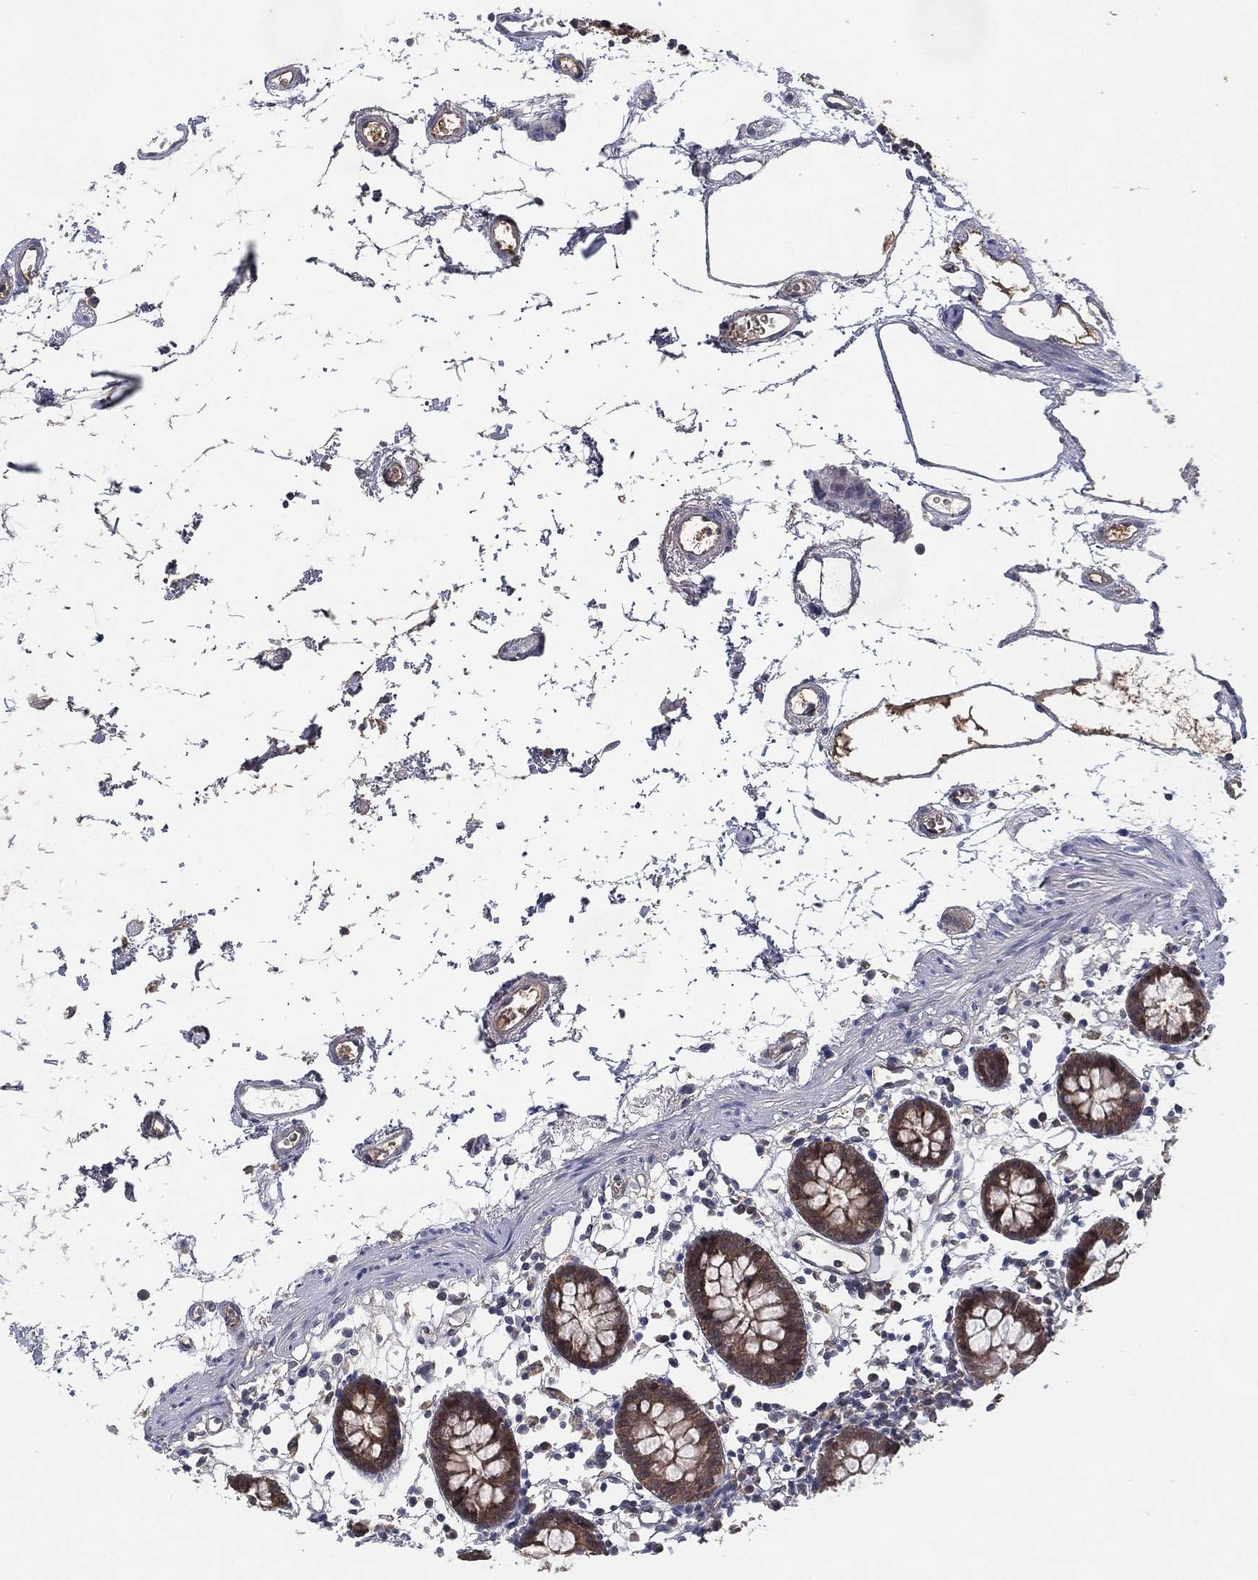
{"staining": {"intensity": "weak", "quantity": "25%-75%", "location": "cytoplasmic/membranous"}, "tissue": "colon", "cell_type": "Endothelial cells", "image_type": "normal", "snomed": [{"axis": "morphology", "description": "Normal tissue, NOS"}, {"axis": "topography", "description": "Colon"}], "caption": "Endothelial cells exhibit low levels of weak cytoplasmic/membranous expression in approximately 25%-75% of cells in unremarkable human colon.", "gene": "PSMG4", "patient": {"sex": "female", "age": 84}}